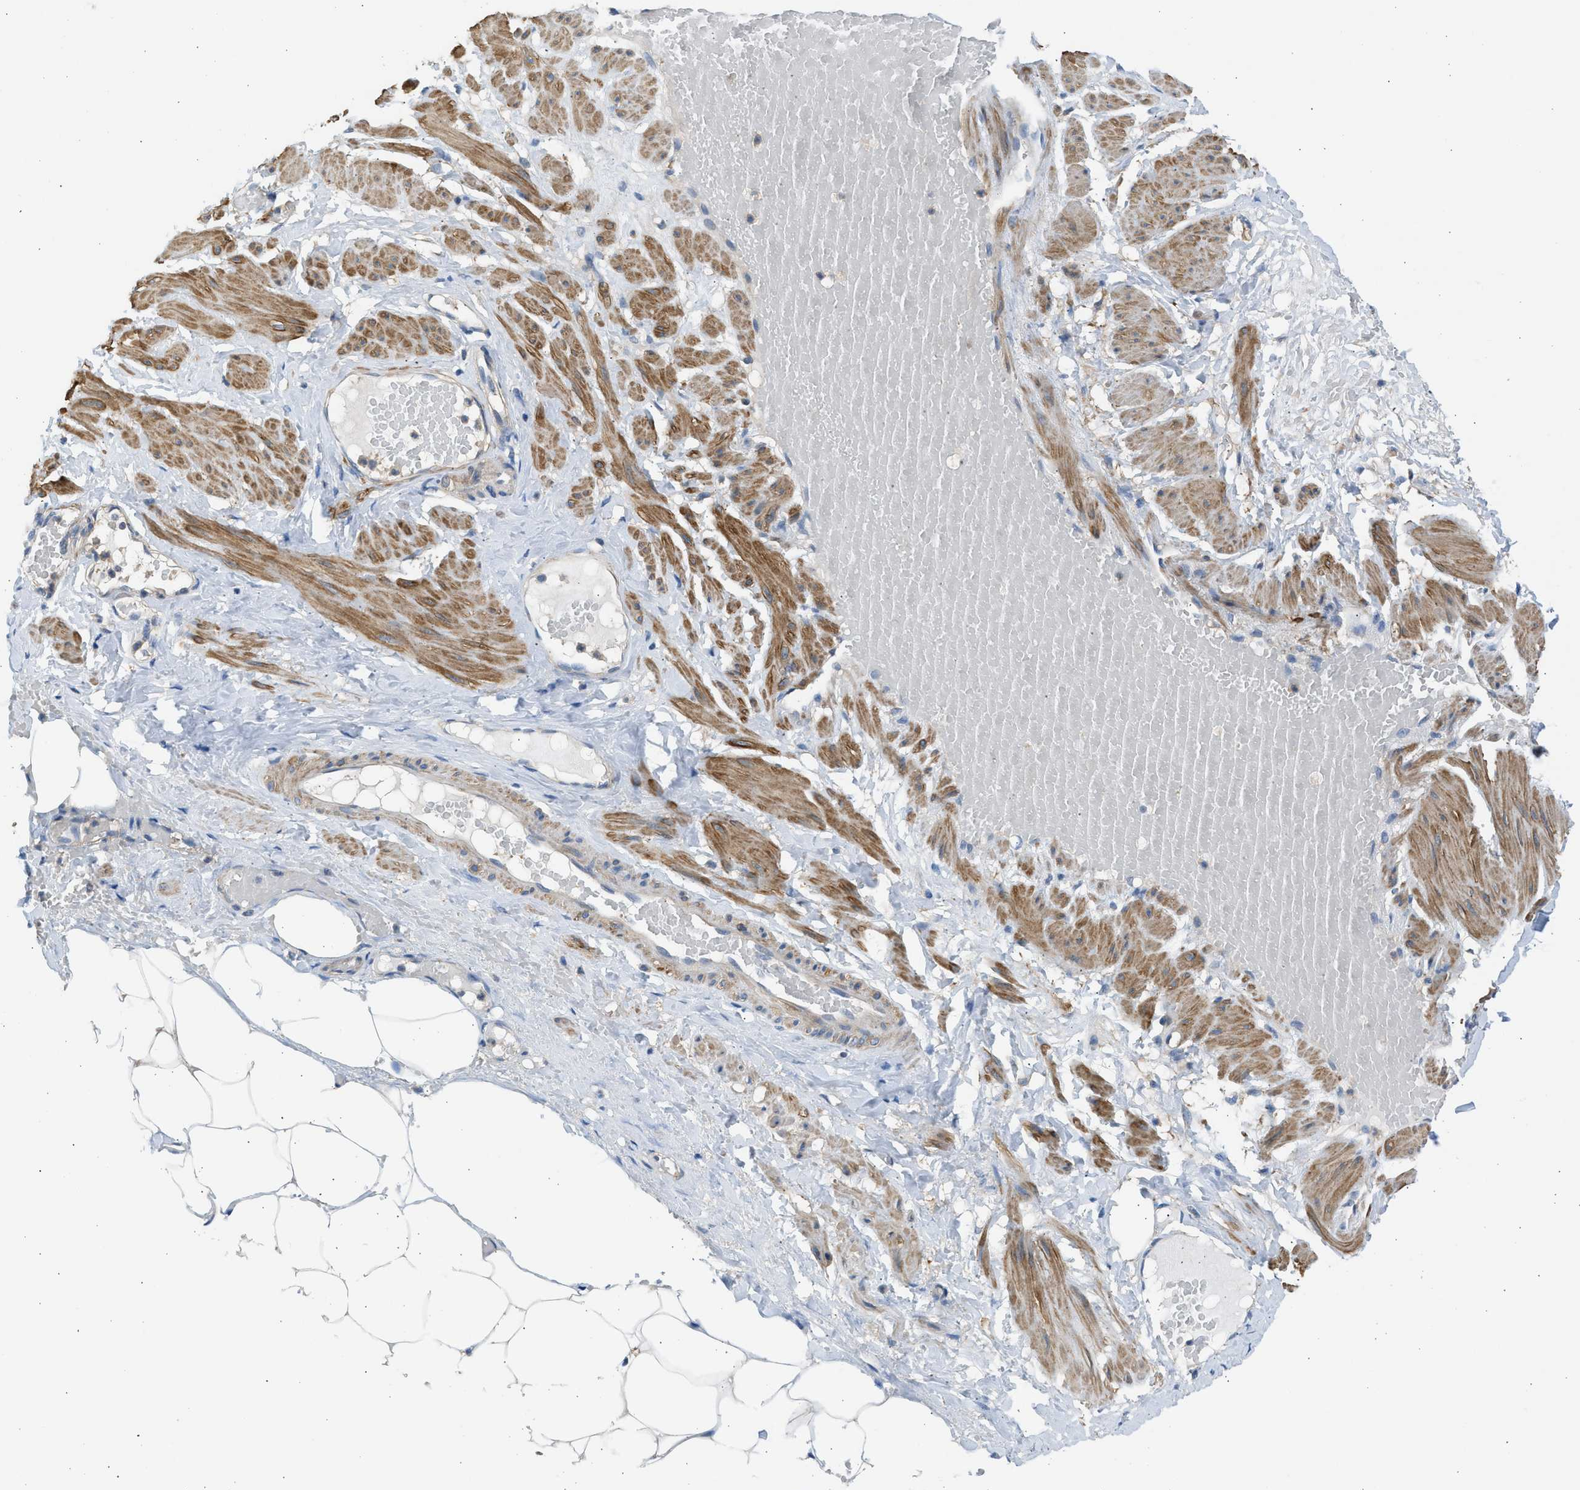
{"staining": {"intensity": "negative", "quantity": "none", "location": "none"}, "tissue": "adipose tissue", "cell_type": "Adipocytes", "image_type": "normal", "snomed": [{"axis": "morphology", "description": "Normal tissue, NOS"}, {"axis": "topography", "description": "Soft tissue"}, {"axis": "topography", "description": "Vascular tissue"}], "caption": "DAB (3,3'-diaminobenzidine) immunohistochemical staining of normal adipose tissue displays no significant staining in adipocytes. (DAB (3,3'-diaminobenzidine) IHC visualized using brightfield microscopy, high magnification).", "gene": "PCNX3", "patient": {"sex": "female", "age": 35}}